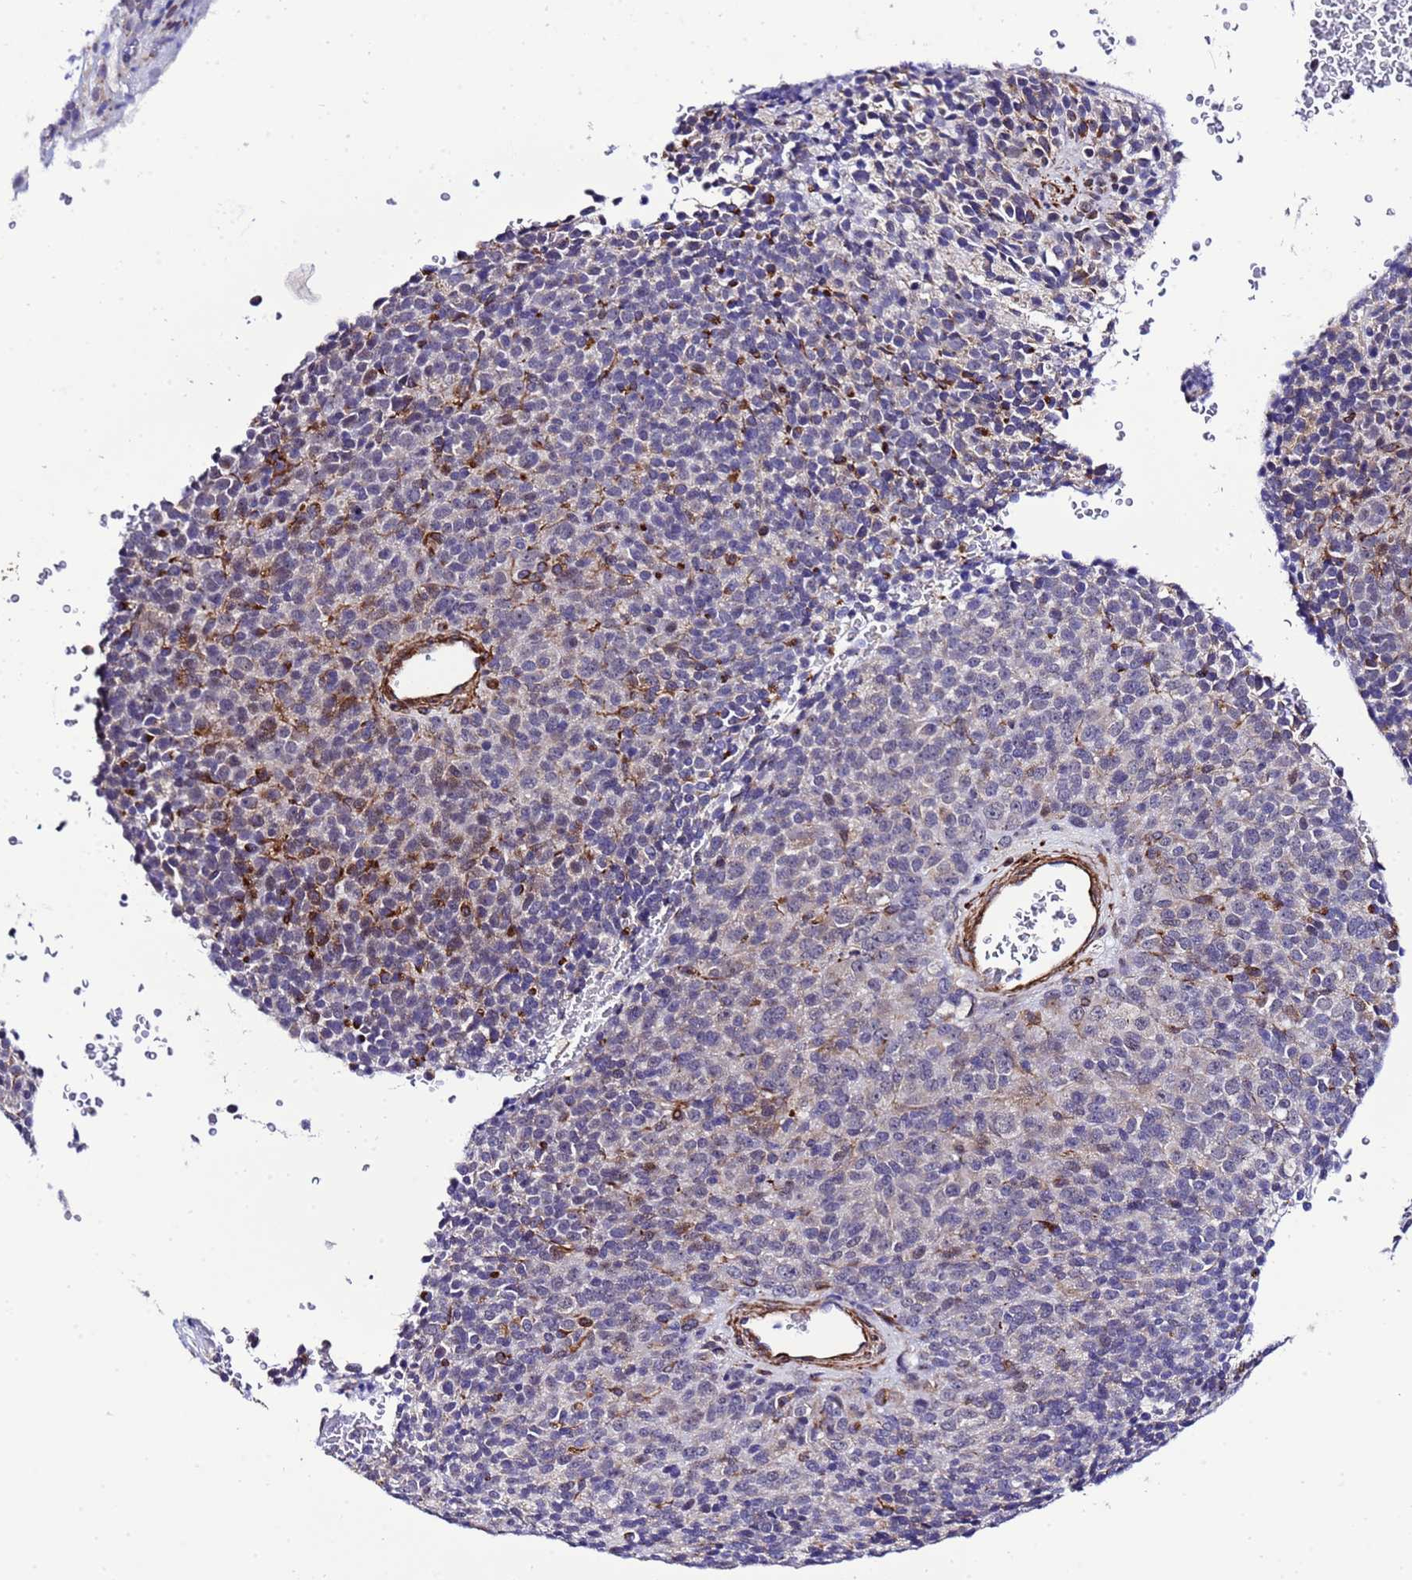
{"staining": {"intensity": "negative", "quantity": "none", "location": "none"}, "tissue": "melanoma", "cell_type": "Tumor cells", "image_type": "cancer", "snomed": [{"axis": "morphology", "description": "Malignant melanoma, Metastatic site"}, {"axis": "topography", "description": "Brain"}], "caption": "Tumor cells are negative for brown protein staining in malignant melanoma (metastatic site).", "gene": "GZF1", "patient": {"sex": "female", "age": 56}}